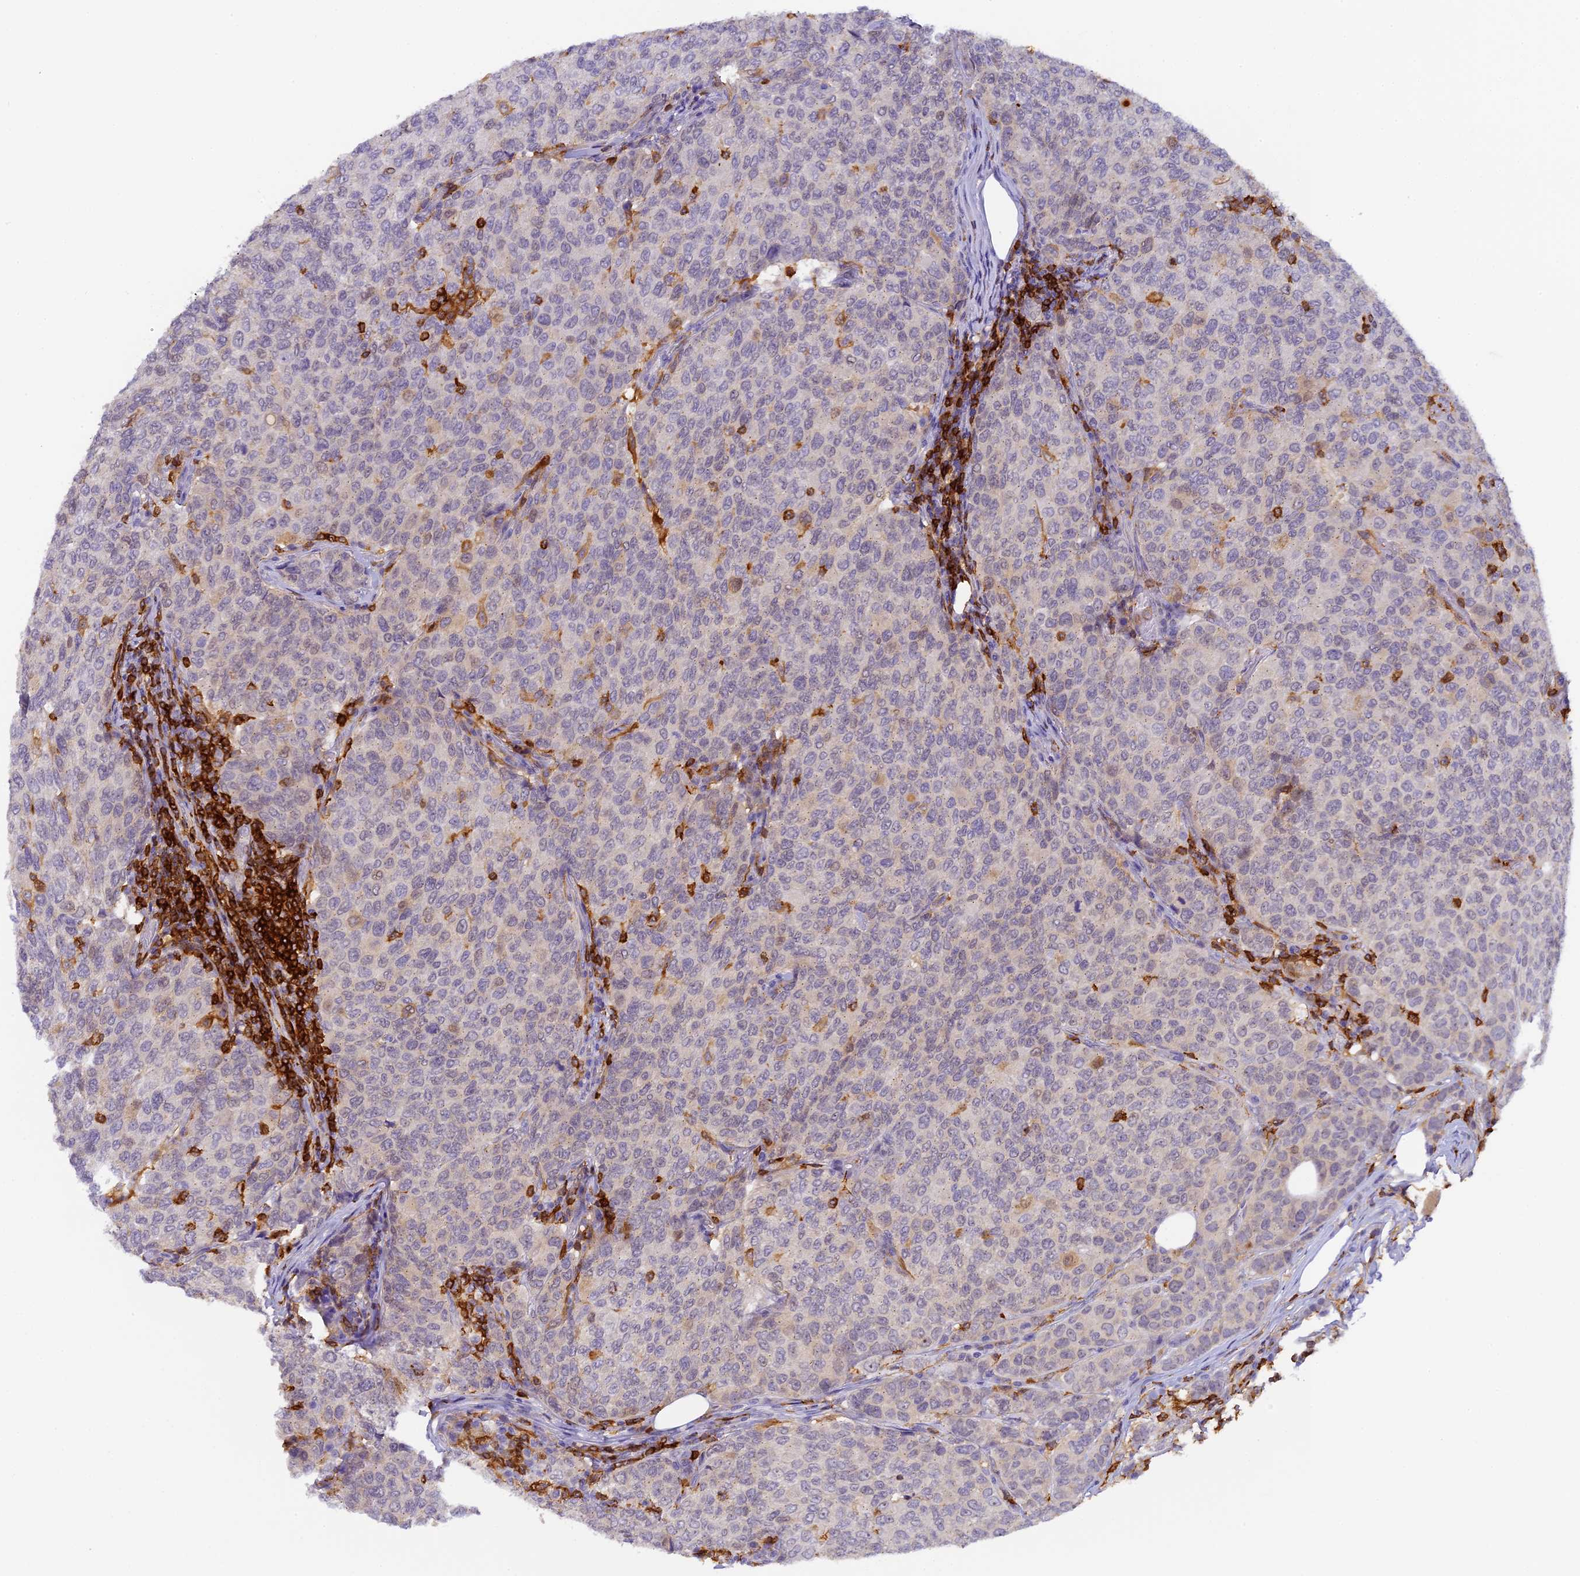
{"staining": {"intensity": "negative", "quantity": "none", "location": "none"}, "tissue": "breast cancer", "cell_type": "Tumor cells", "image_type": "cancer", "snomed": [{"axis": "morphology", "description": "Duct carcinoma"}, {"axis": "topography", "description": "Breast"}], "caption": "IHC micrograph of neoplastic tissue: human infiltrating ductal carcinoma (breast) stained with DAB displays no significant protein expression in tumor cells.", "gene": "FYB1", "patient": {"sex": "female", "age": 55}}